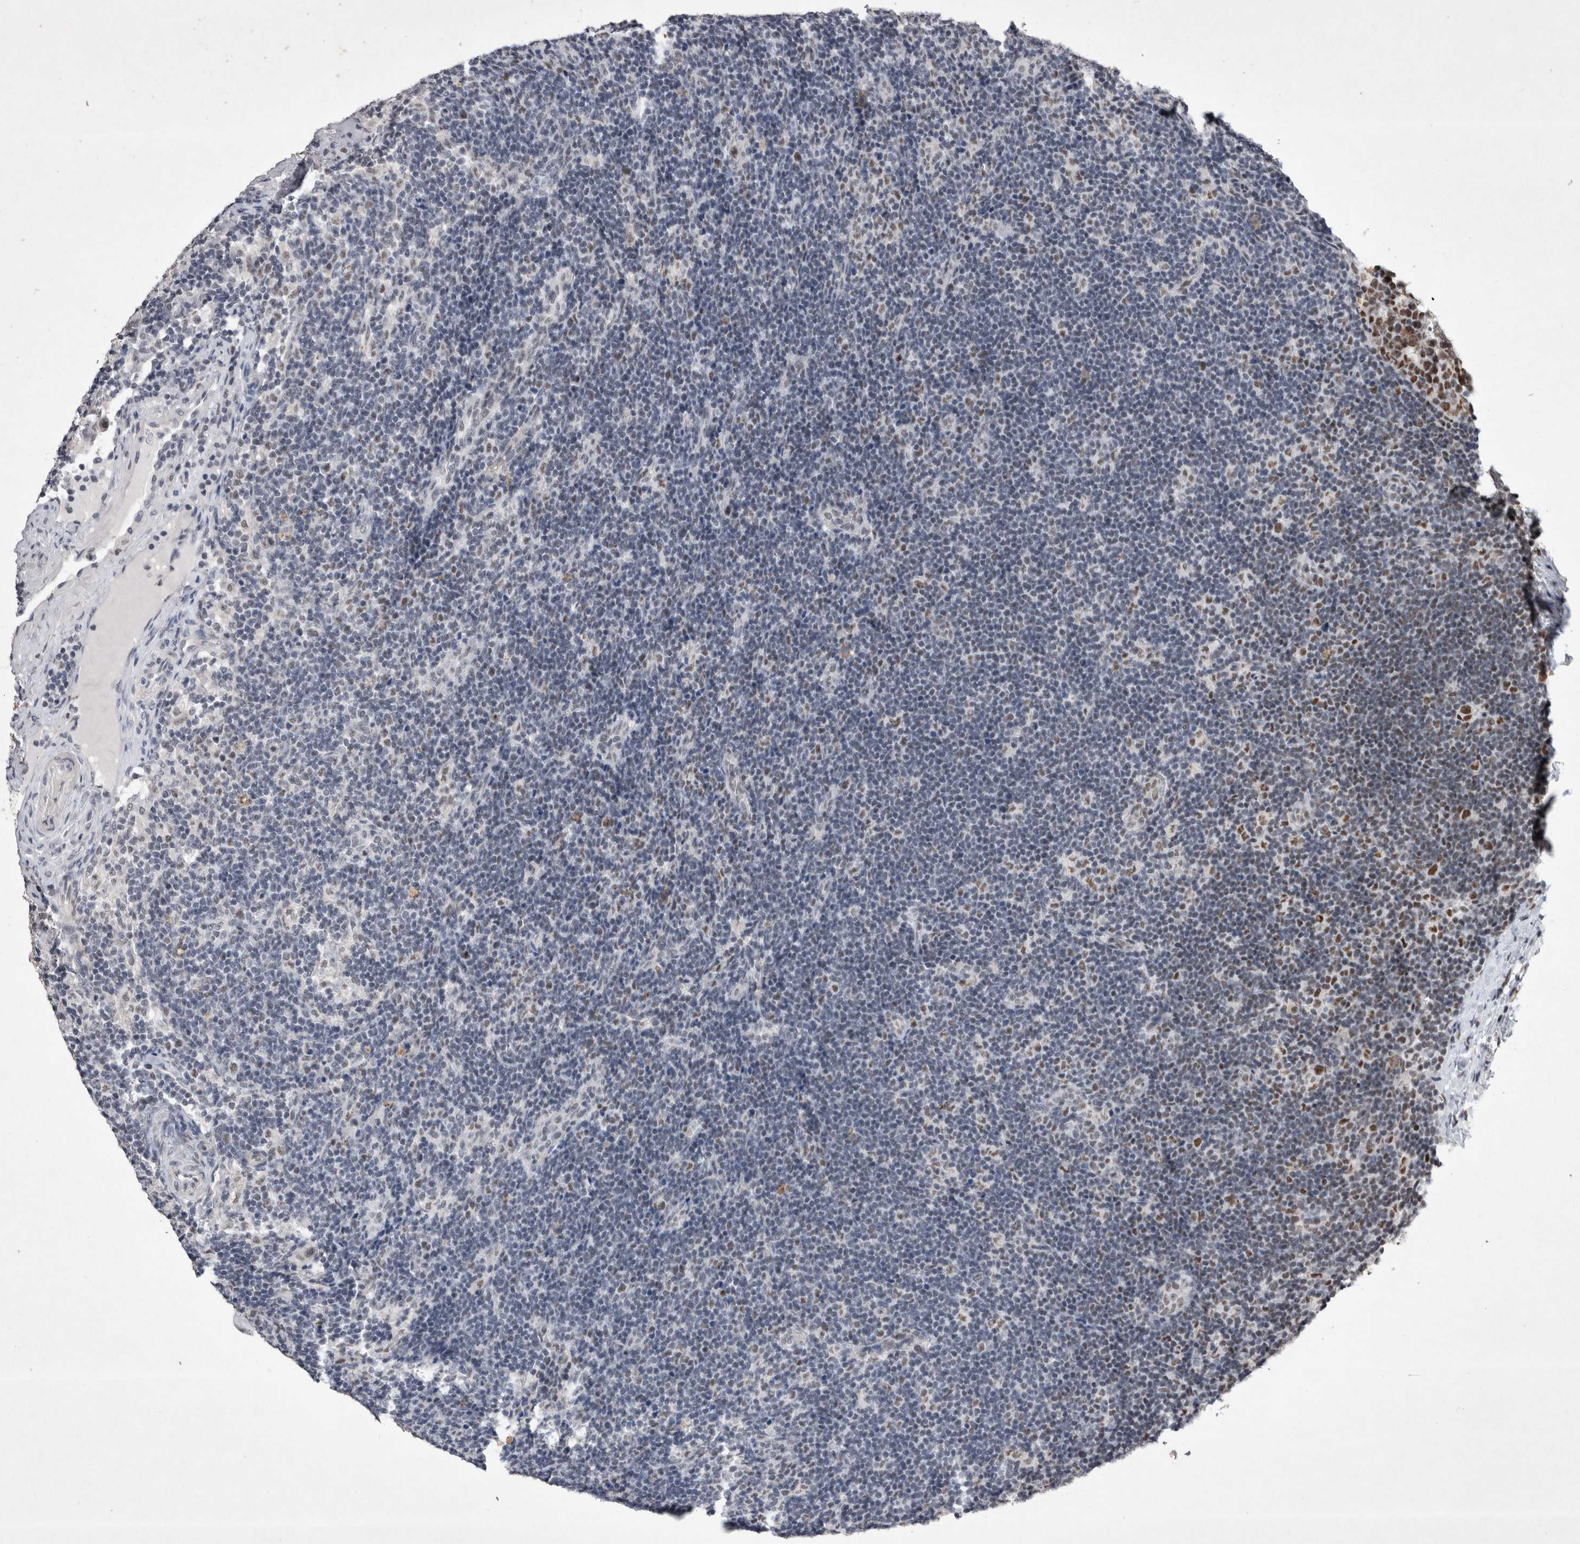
{"staining": {"intensity": "moderate", "quantity": ">75%", "location": "nuclear"}, "tissue": "lymph node", "cell_type": "Germinal center cells", "image_type": "normal", "snomed": [{"axis": "morphology", "description": "Normal tissue, NOS"}, {"axis": "topography", "description": "Lymph node"}], "caption": "The immunohistochemical stain labels moderate nuclear positivity in germinal center cells of normal lymph node.", "gene": "RBM6", "patient": {"sex": "female", "age": 22}}